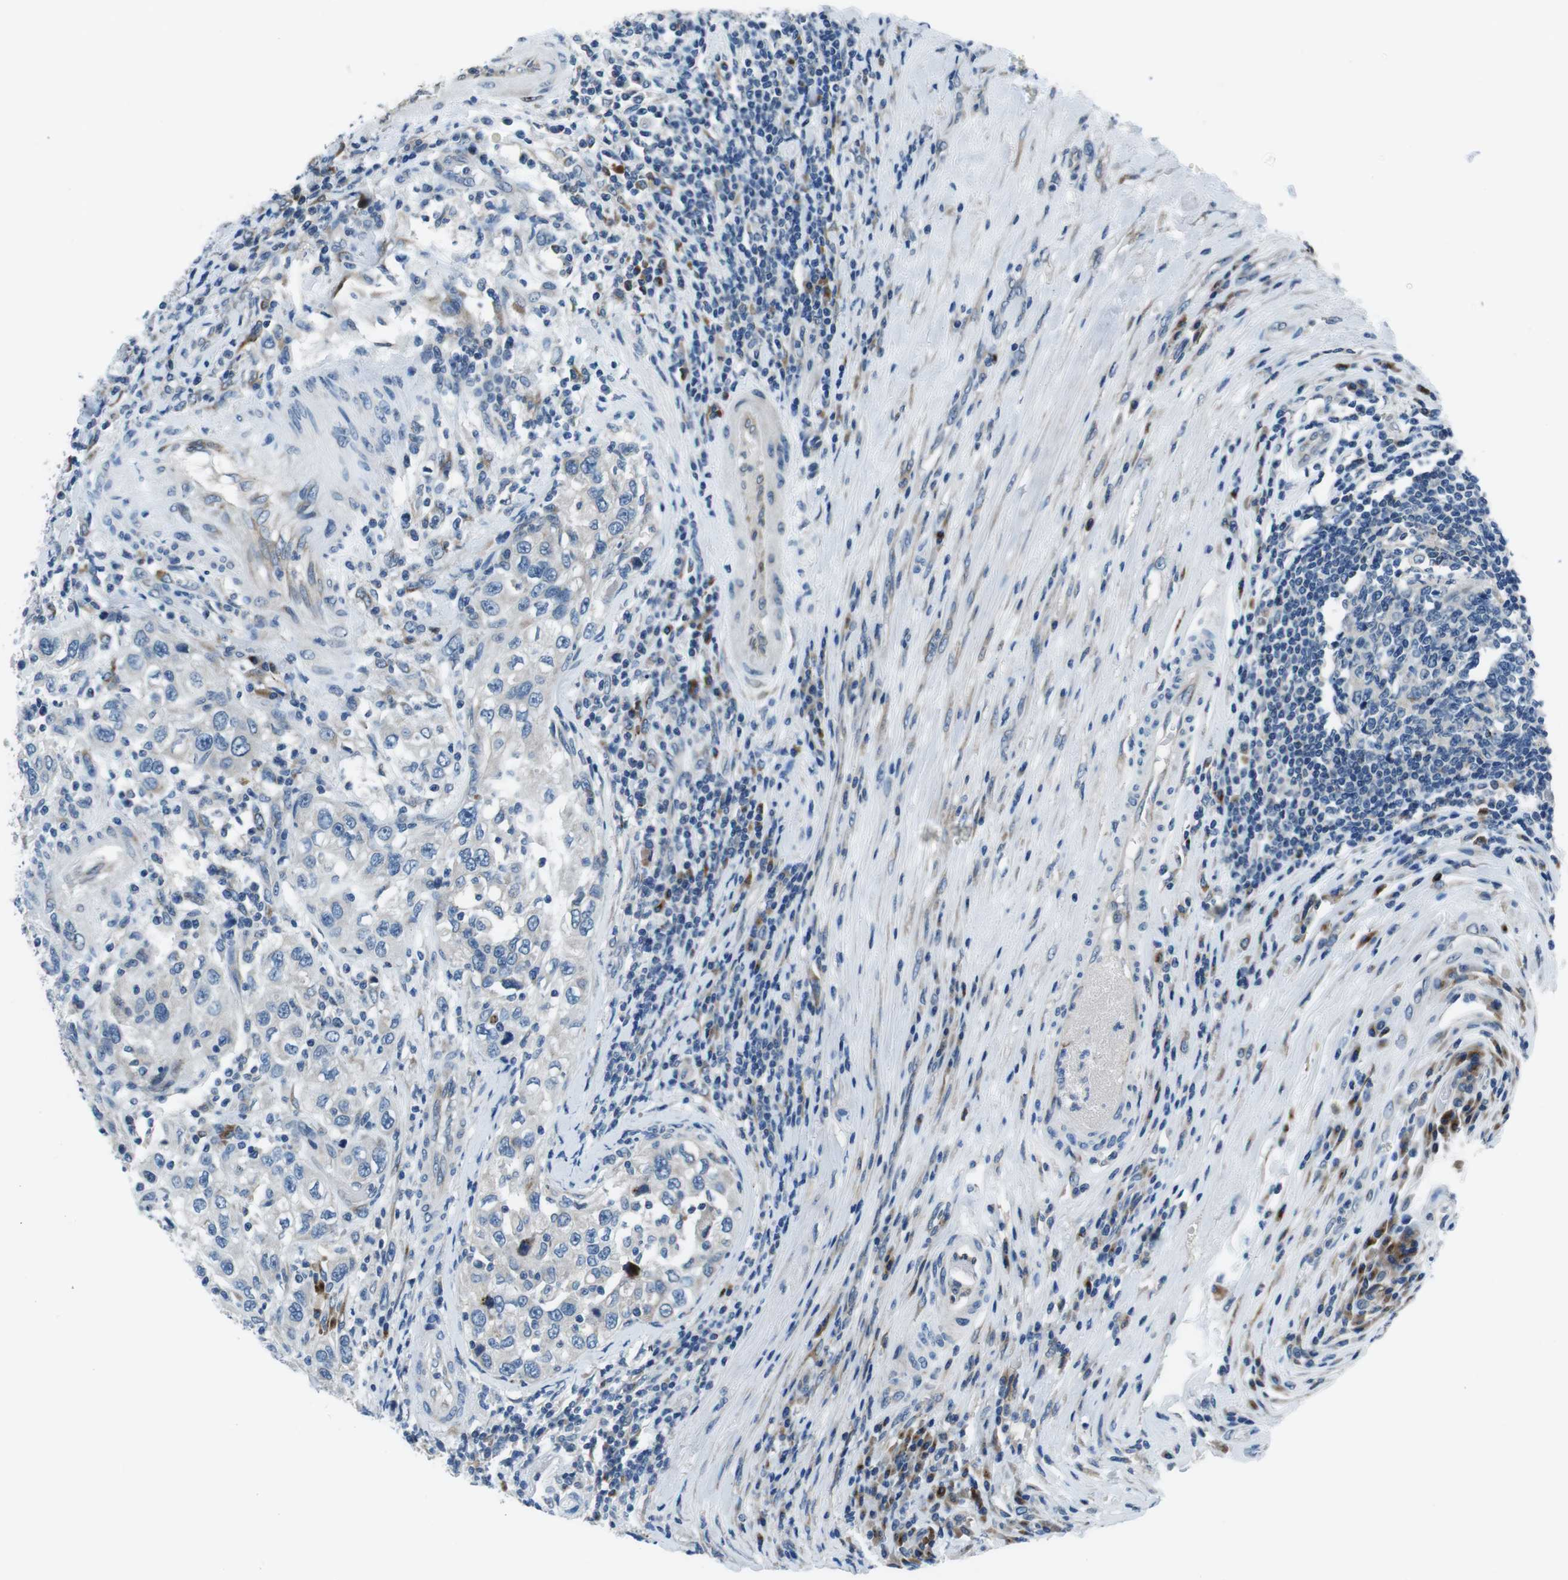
{"staining": {"intensity": "negative", "quantity": "none", "location": "none"}, "tissue": "urothelial cancer", "cell_type": "Tumor cells", "image_type": "cancer", "snomed": [{"axis": "morphology", "description": "Urothelial carcinoma, High grade"}, {"axis": "topography", "description": "Urinary bladder"}], "caption": "This is a photomicrograph of IHC staining of urothelial cancer, which shows no positivity in tumor cells. (DAB immunohistochemistry with hematoxylin counter stain).", "gene": "NUCB2", "patient": {"sex": "female", "age": 80}}